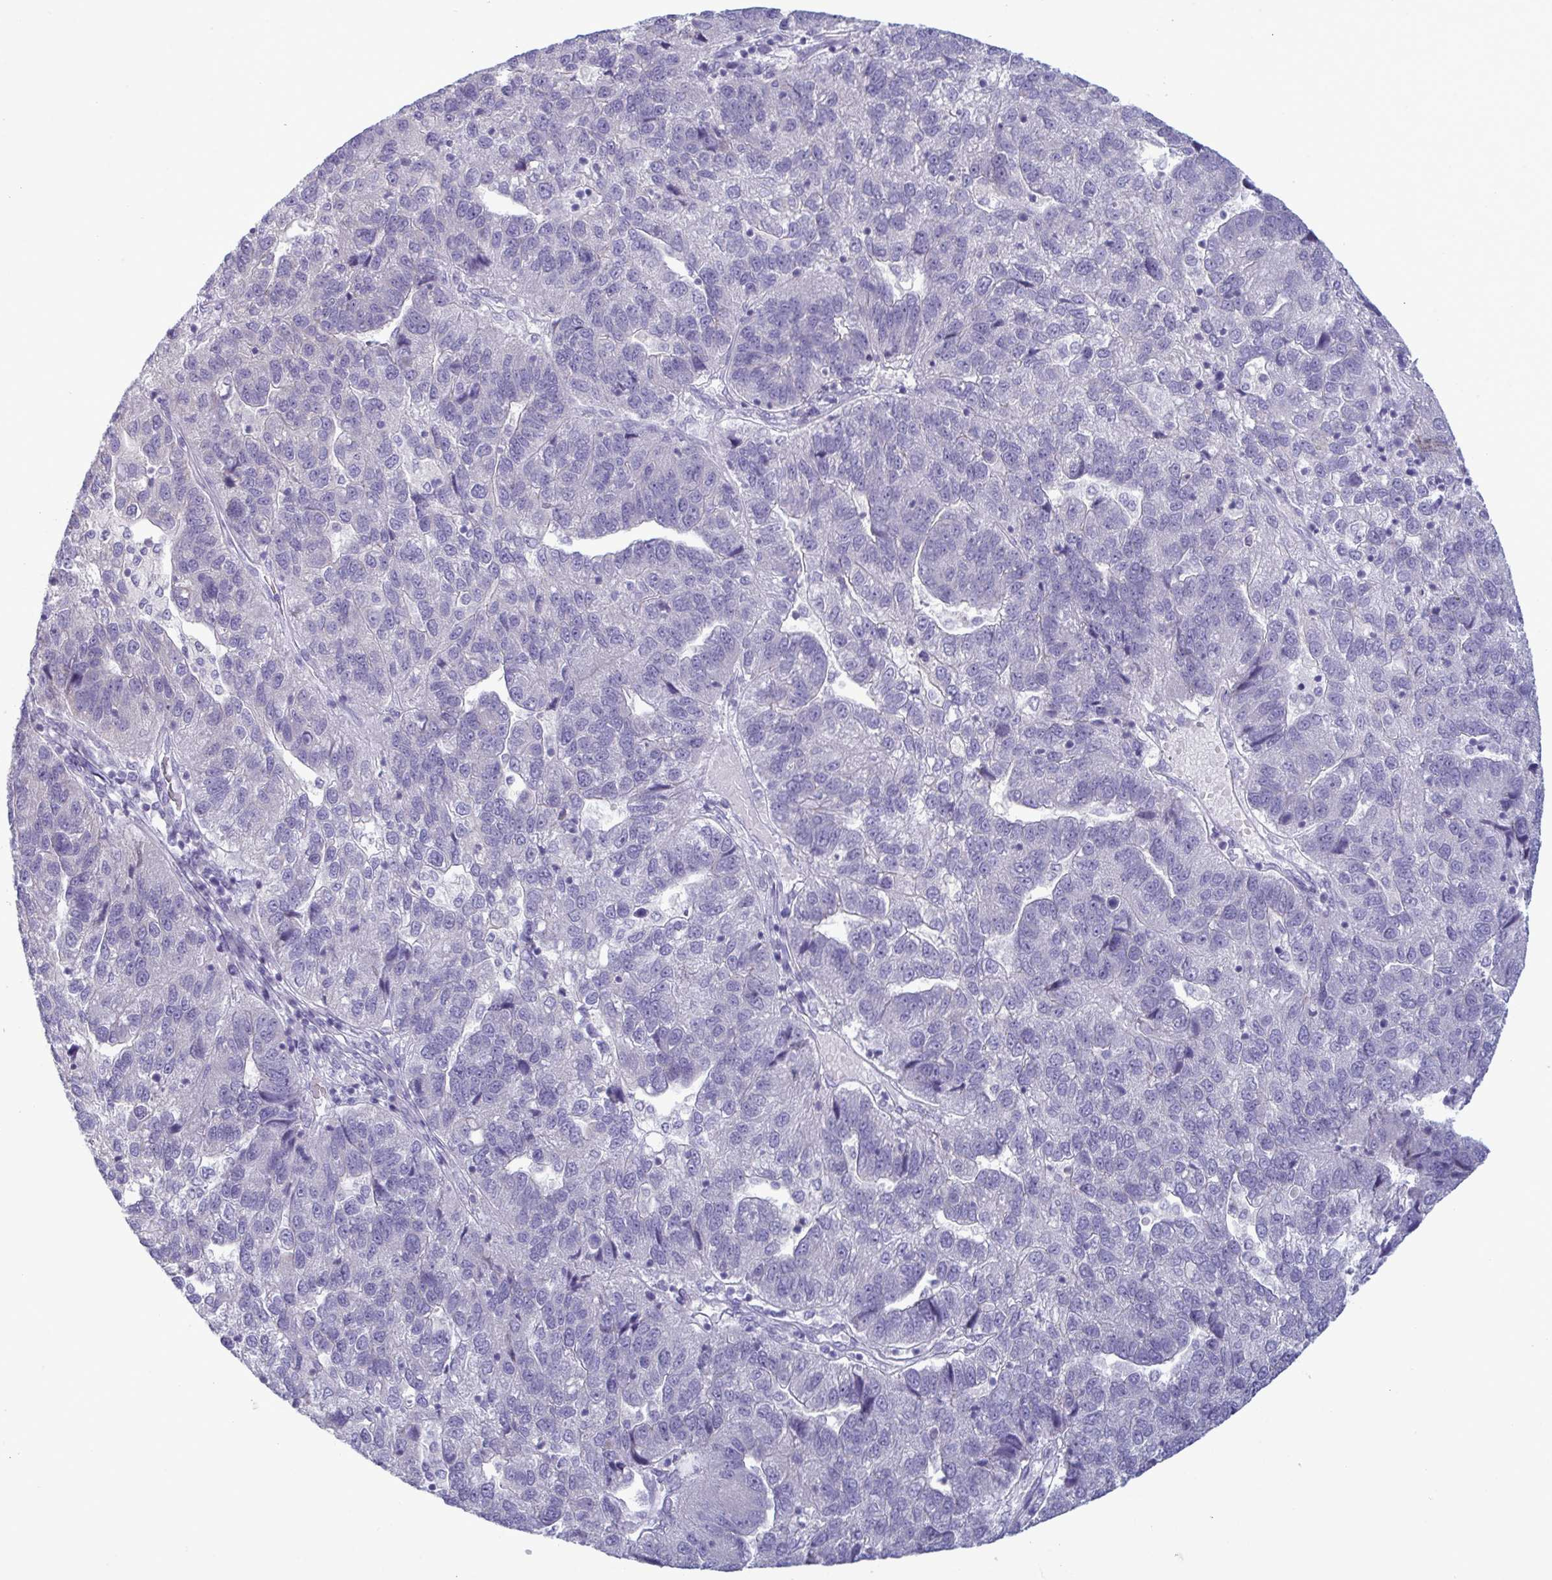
{"staining": {"intensity": "negative", "quantity": "none", "location": "none"}, "tissue": "pancreatic cancer", "cell_type": "Tumor cells", "image_type": "cancer", "snomed": [{"axis": "morphology", "description": "Adenocarcinoma, NOS"}, {"axis": "topography", "description": "Pancreas"}], "caption": "Adenocarcinoma (pancreatic) was stained to show a protein in brown. There is no significant positivity in tumor cells. (DAB IHC visualized using brightfield microscopy, high magnification).", "gene": "TENT5D", "patient": {"sex": "female", "age": 61}}